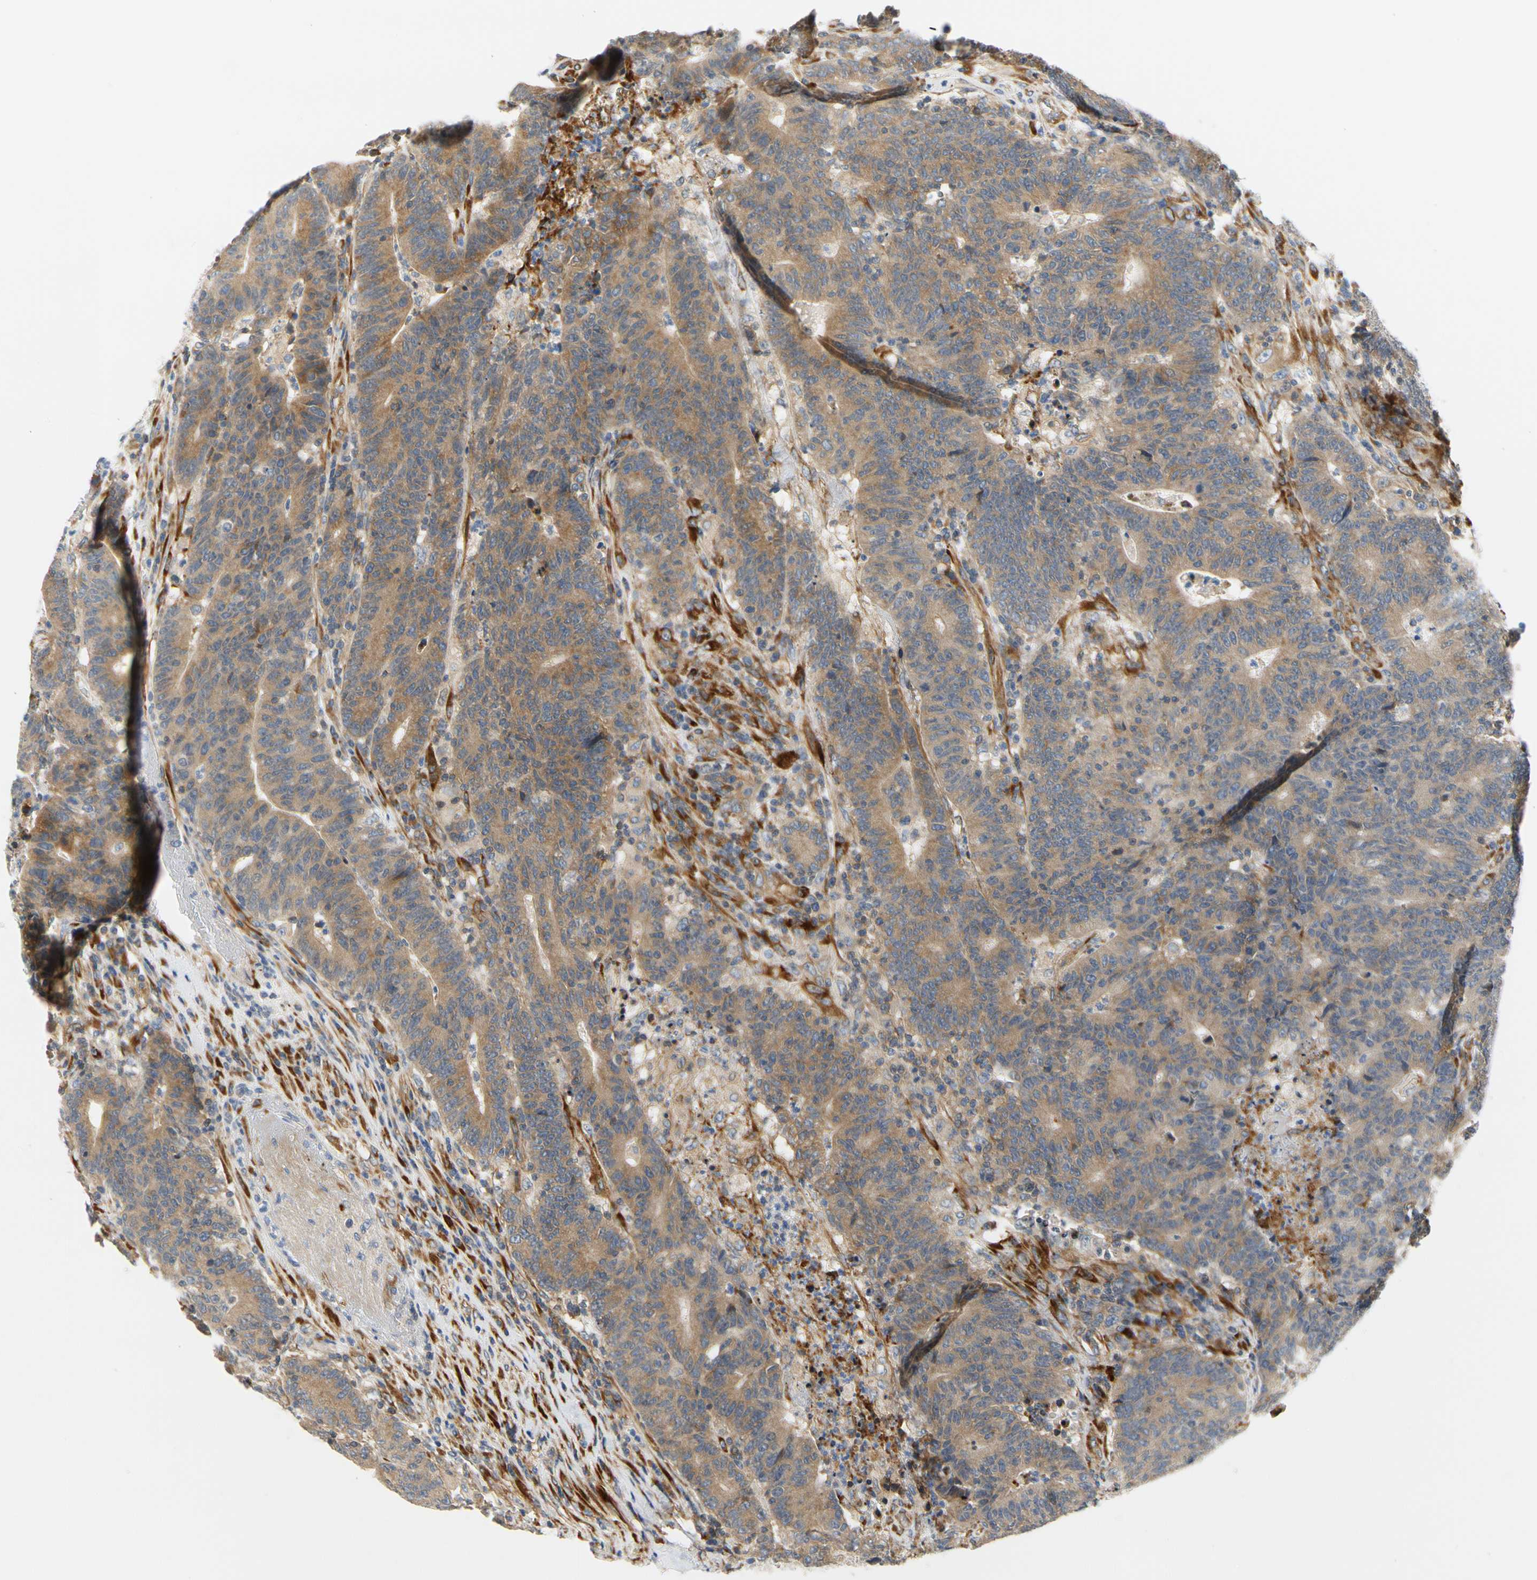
{"staining": {"intensity": "moderate", "quantity": "25%-75%", "location": "cytoplasmic/membranous"}, "tissue": "colorectal cancer", "cell_type": "Tumor cells", "image_type": "cancer", "snomed": [{"axis": "morphology", "description": "Normal tissue, NOS"}, {"axis": "morphology", "description": "Adenocarcinoma, NOS"}, {"axis": "topography", "description": "Colon"}], "caption": "There is medium levels of moderate cytoplasmic/membranous staining in tumor cells of colorectal adenocarcinoma, as demonstrated by immunohistochemical staining (brown color).", "gene": "ZNF236", "patient": {"sex": "female", "age": 75}}